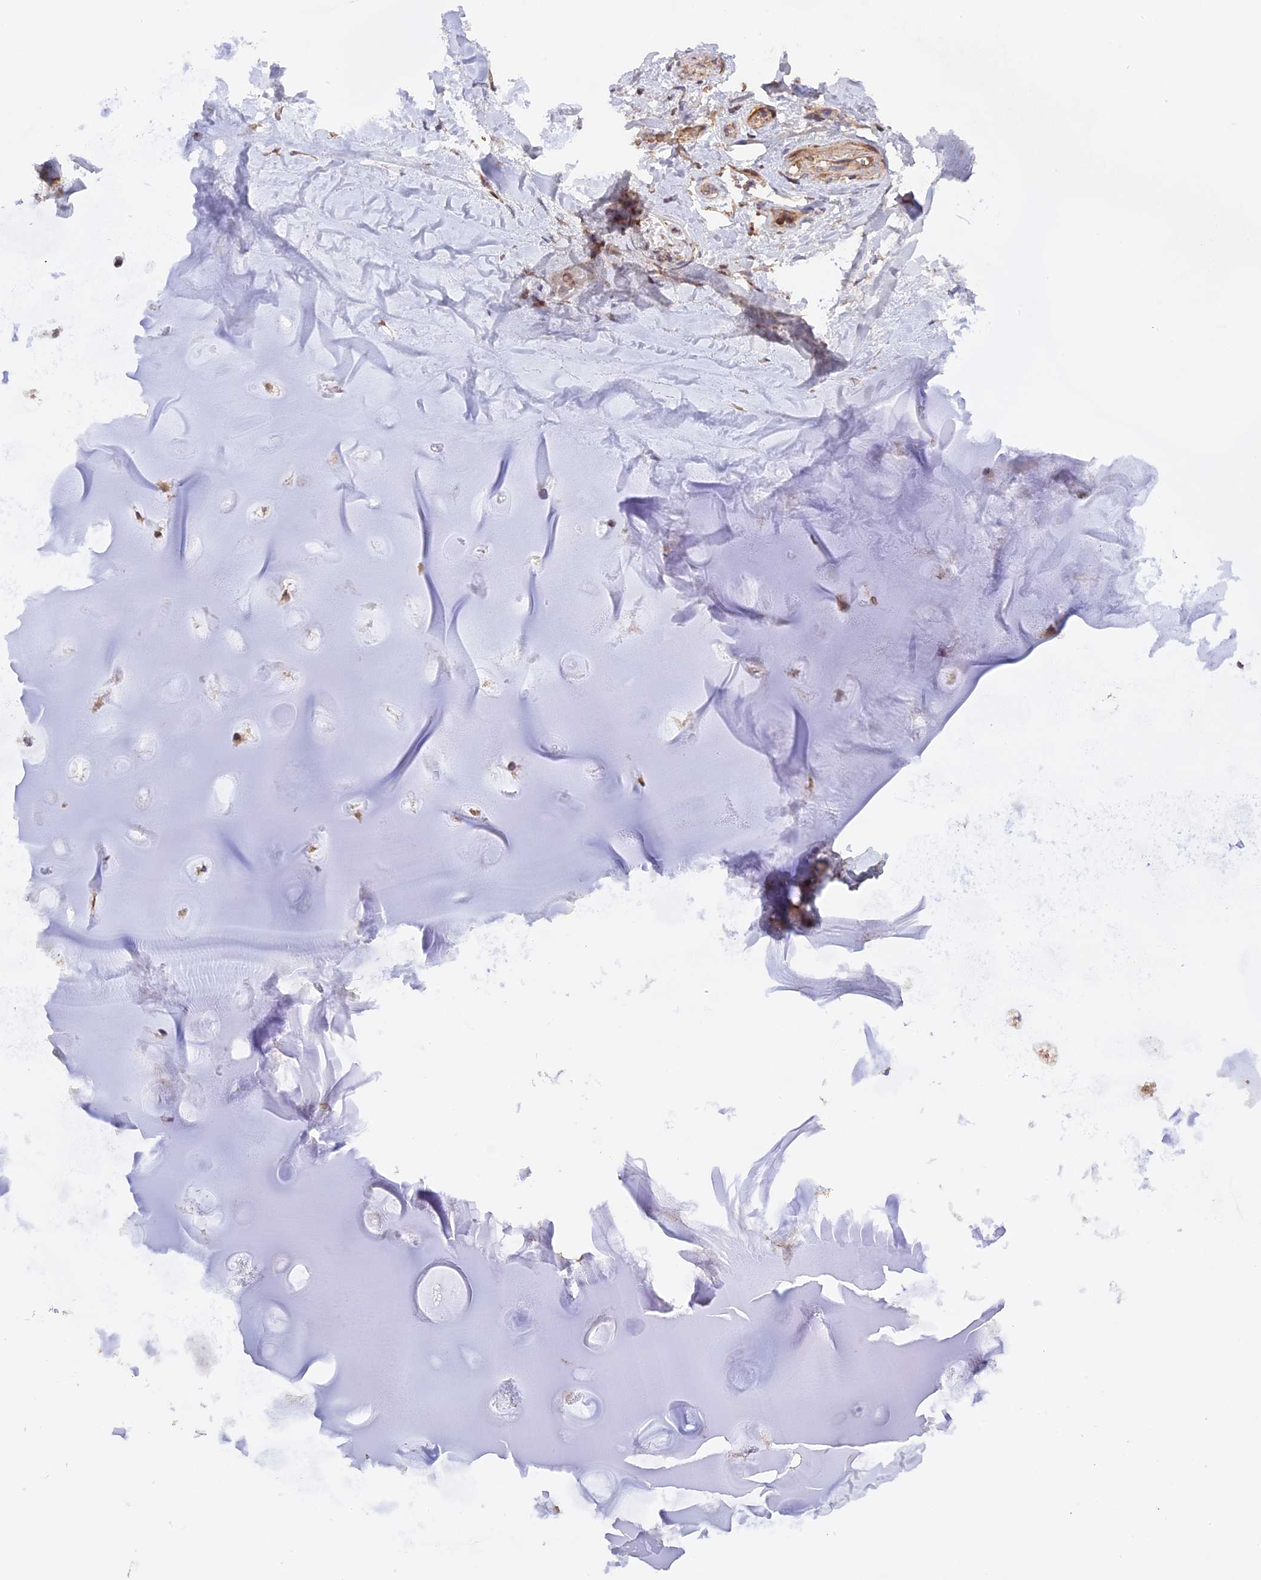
{"staining": {"intensity": "moderate", "quantity": ">75%", "location": "cytoplasmic/membranous"}, "tissue": "adipose tissue", "cell_type": "Adipocytes", "image_type": "normal", "snomed": [{"axis": "morphology", "description": "Normal tissue, NOS"}, {"axis": "topography", "description": "Lymph node"}, {"axis": "topography", "description": "Cartilage tissue"}, {"axis": "topography", "description": "Bronchus"}], "caption": "Immunohistochemistry histopathology image of normal human adipose tissue stained for a protein (brown), which exhibits medium levels of moderate cytoplasmic/membranous staining in about >75% of adipocytes.", "gene": "MPV17L", "patient": {"sex": "male", "age": 63}}